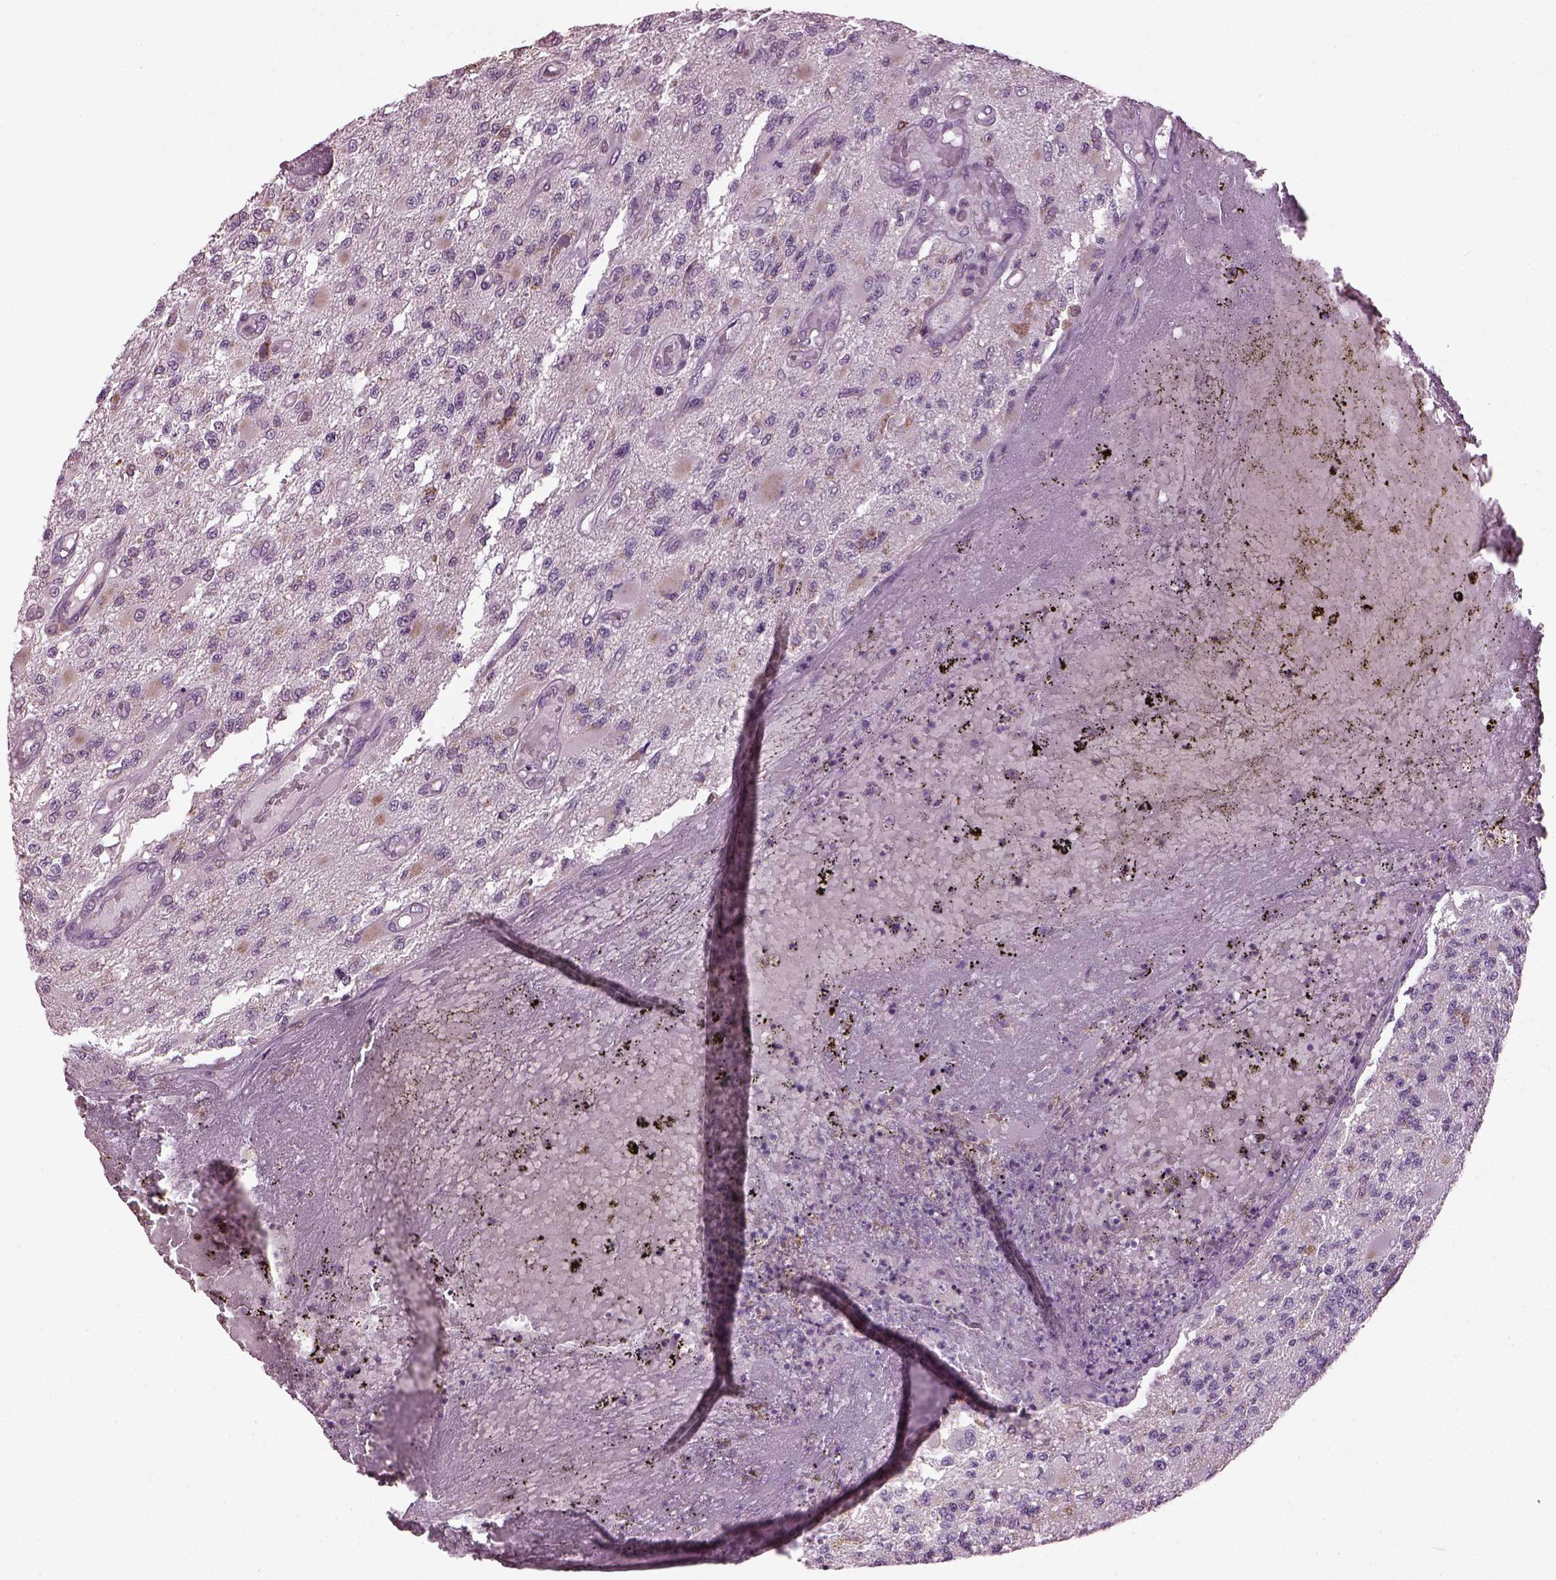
{"staining": {"intensity": "negative", "quantity": "none", "location": "none"}, "tissue": "glioma", "cell_type": "Tumor cells", "image_type": "cancer", "snomed": [{"axis": "morphology", "description": "Glioma, malignant, High grade"}, {"axis": "topography", "description": "Brain"}], "caption": "Immunohistochemical staining of glioma displays no significant positivity in tumor cells. (IHC, brightfield microscopy, high magnification).", "gene": "TMEM231", "patient": {"sex": "female", "age": 63}}